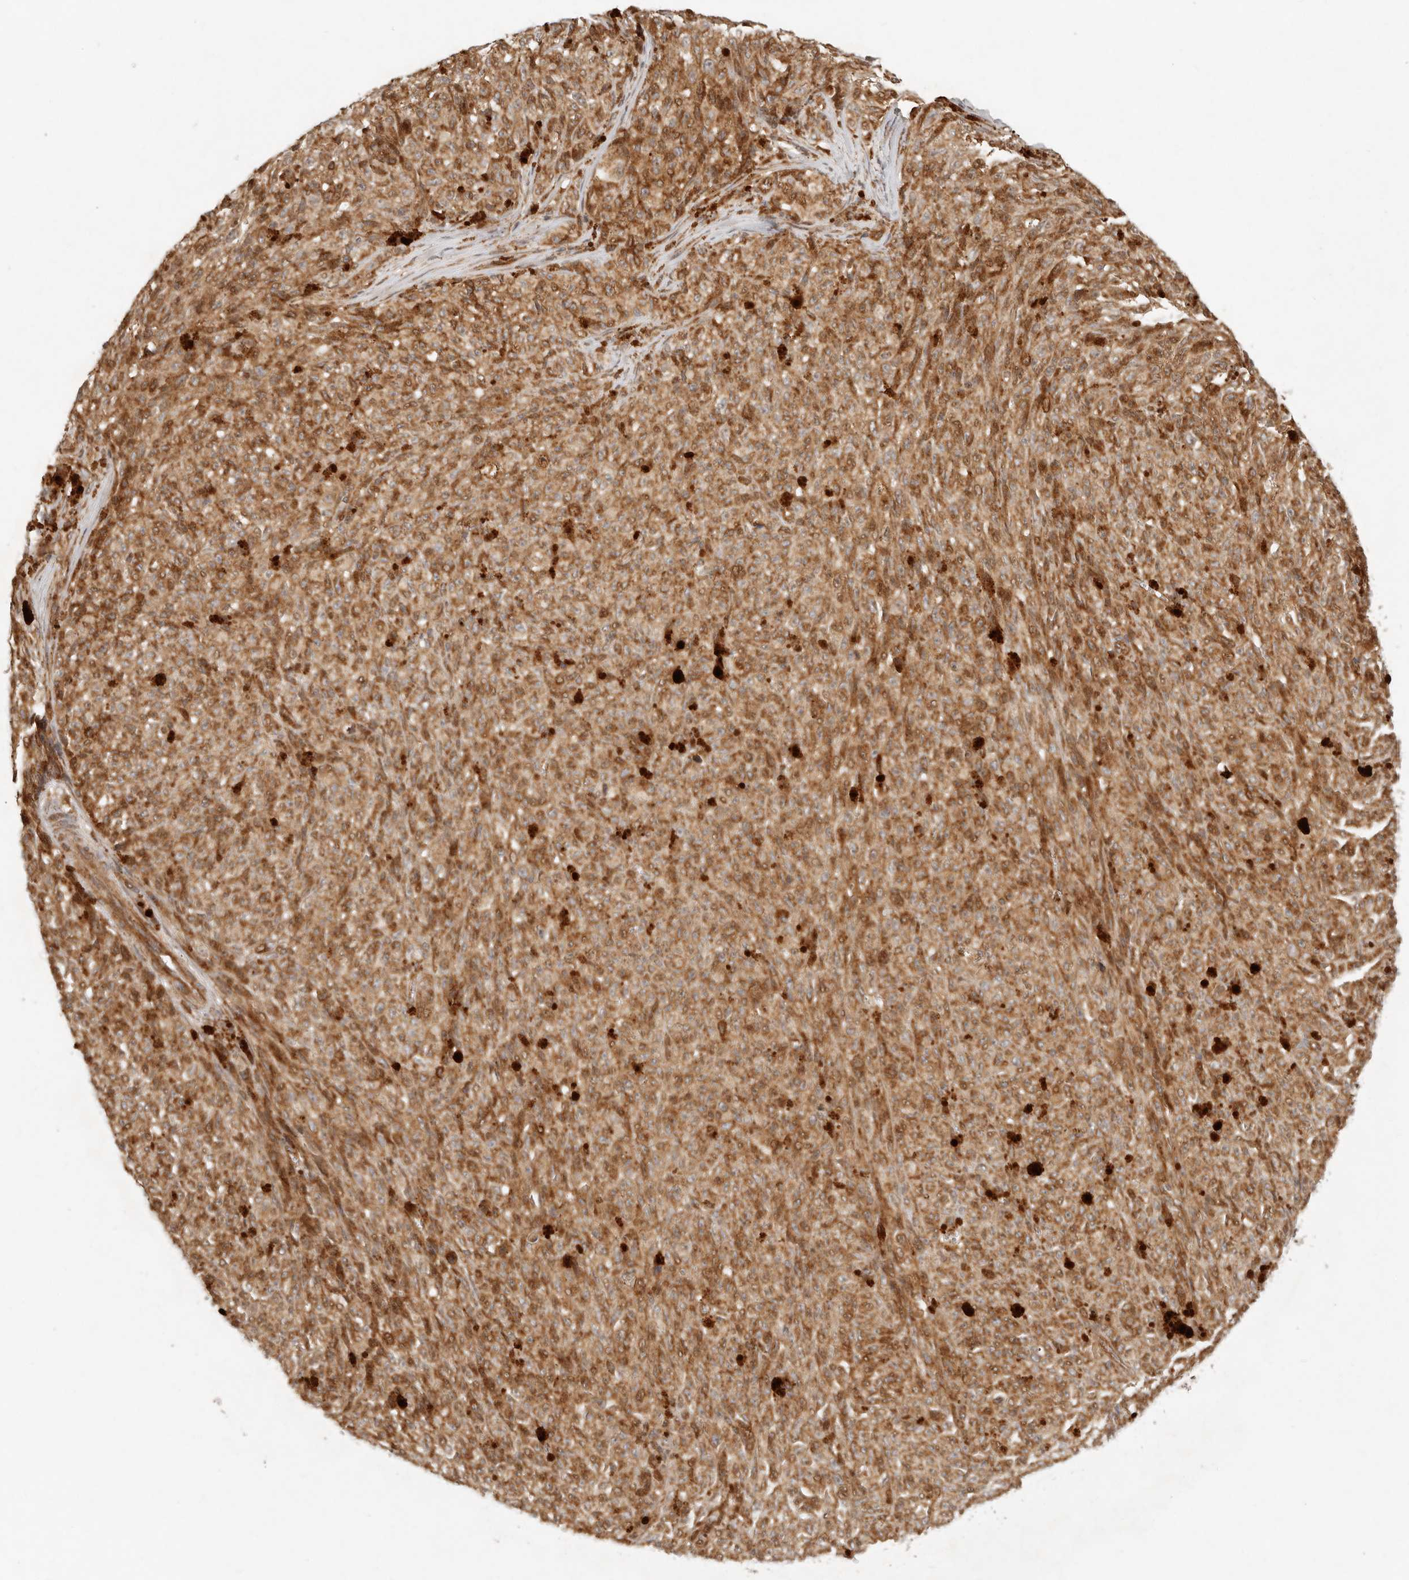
{"staining": {"intensity": "strong", "quantity": ">75%", "location": "cytoplasmic/membranous"}, "tissue": "melanoma", "cell_type": "Tumor cells", "image_type": "cancer", "snomed": [{"axis": "morphology", "description": "Malignant melanoma, NOS"}, {"axis": "topography", "description": "Skin"}], "caption": "This micrograph demonstrates malignant melanoma stained with IHC to label a protein in brown. The cytoplasmic/membranous of tumor cells show strong positivity for the protein. Nuclei are counter-stained blue.", "gene": "KLHL38", "patient": {"sex": "female", "age": 82}}